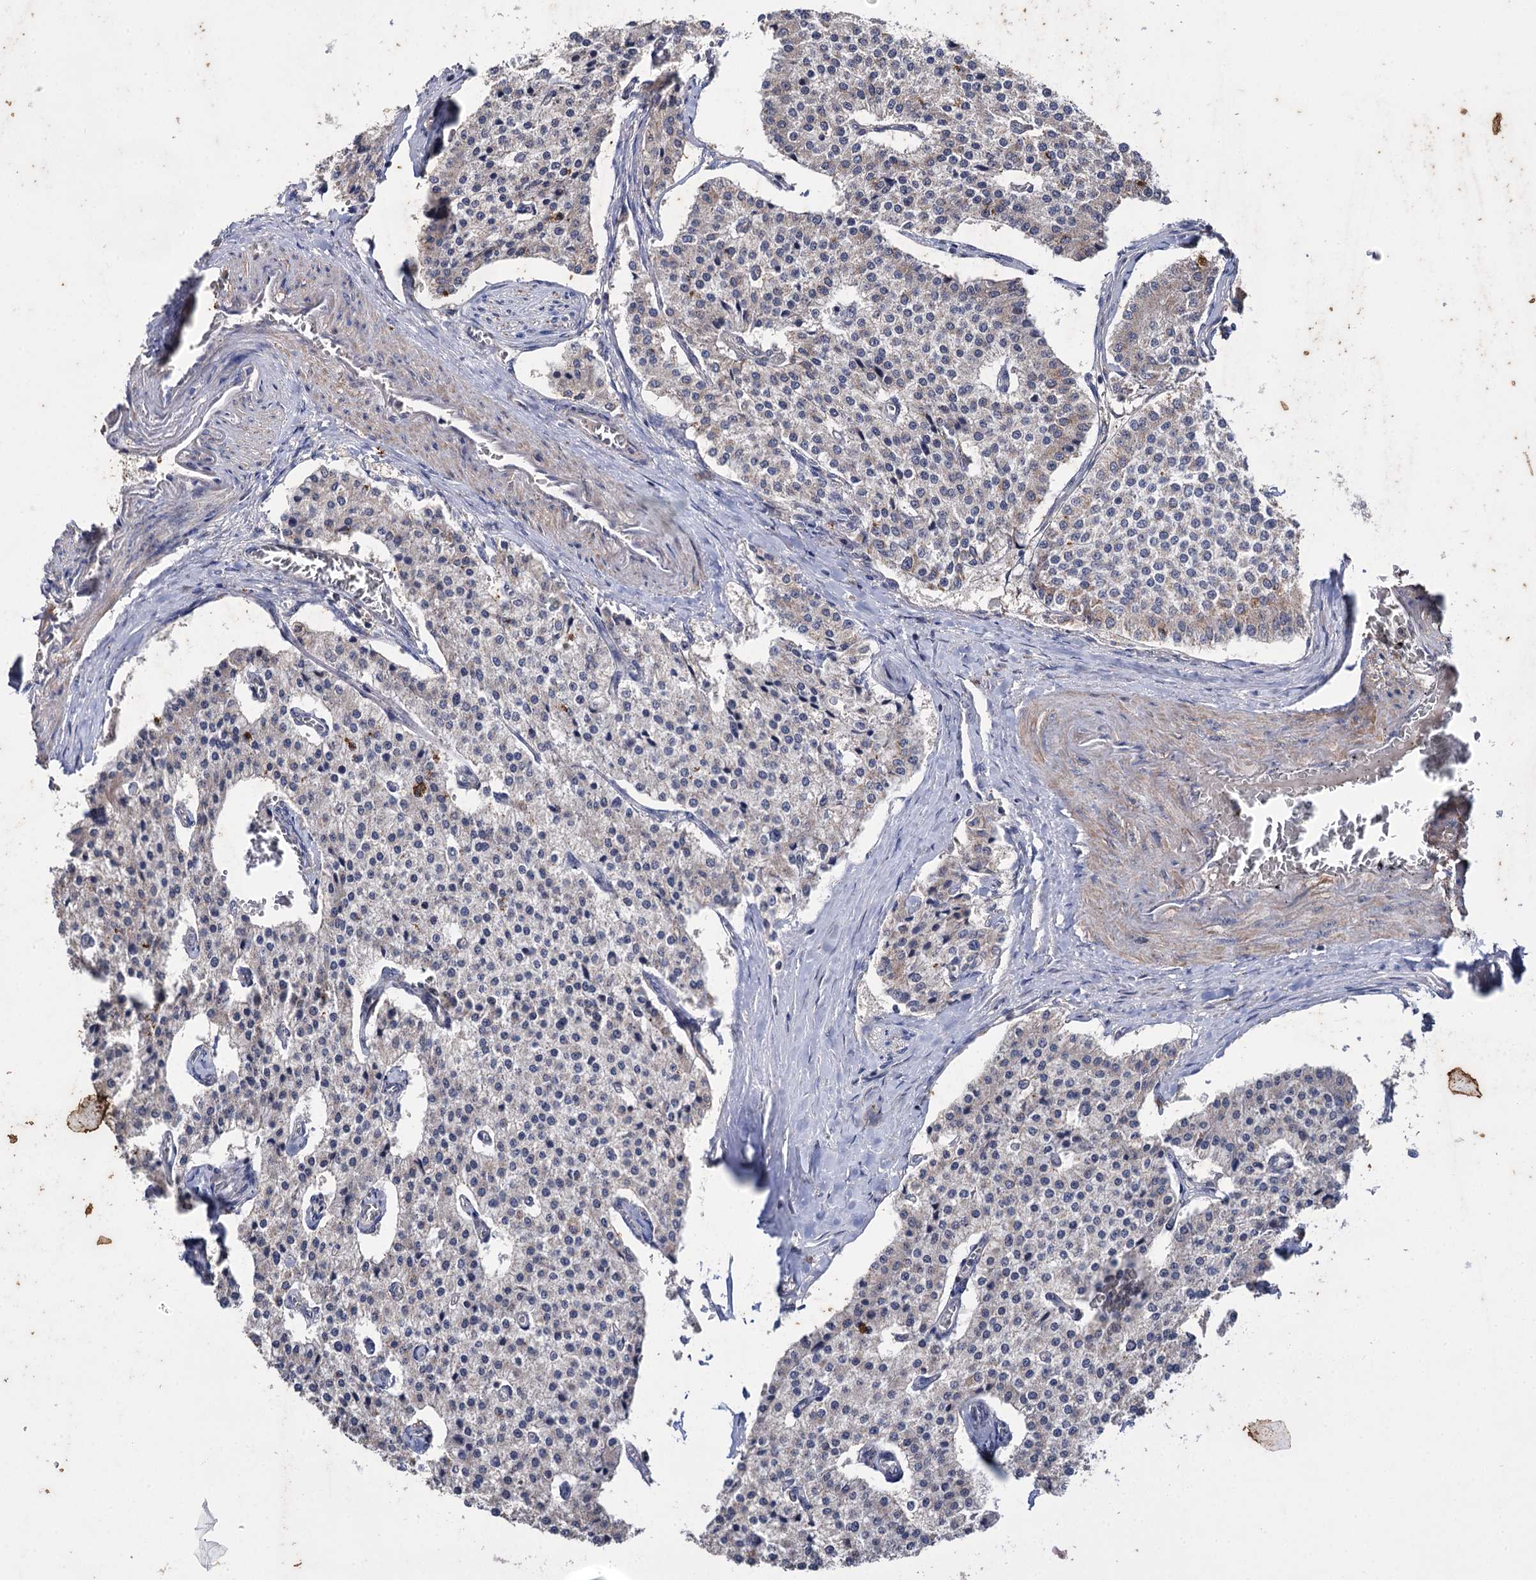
{"staining": {"intensity": "weak", "quantity": "25%-75%", "location": "cytoplasmic/membranous"}, "tissue": "carcinoid", "cell_type": "Tumor cells", "image_type": "cancer", "snomed": [{"axis": "morphology", "description": "Carcinoid, malignant, NOS"}, {"axis": "topography", "description": "Colon"}], "caption": "High-magnification brightfield microscopy of carcinoid stained with DAB (3,3'-diaminobenzidine) (brown) and counterstained with hematoxylin (blue). tumor cells exhibit weak cytoplasmic/membranous expression is identified in approximately25%-75% of cells.", "gene": "CLPB", "patient": {"sex": "female", "age": 52}}